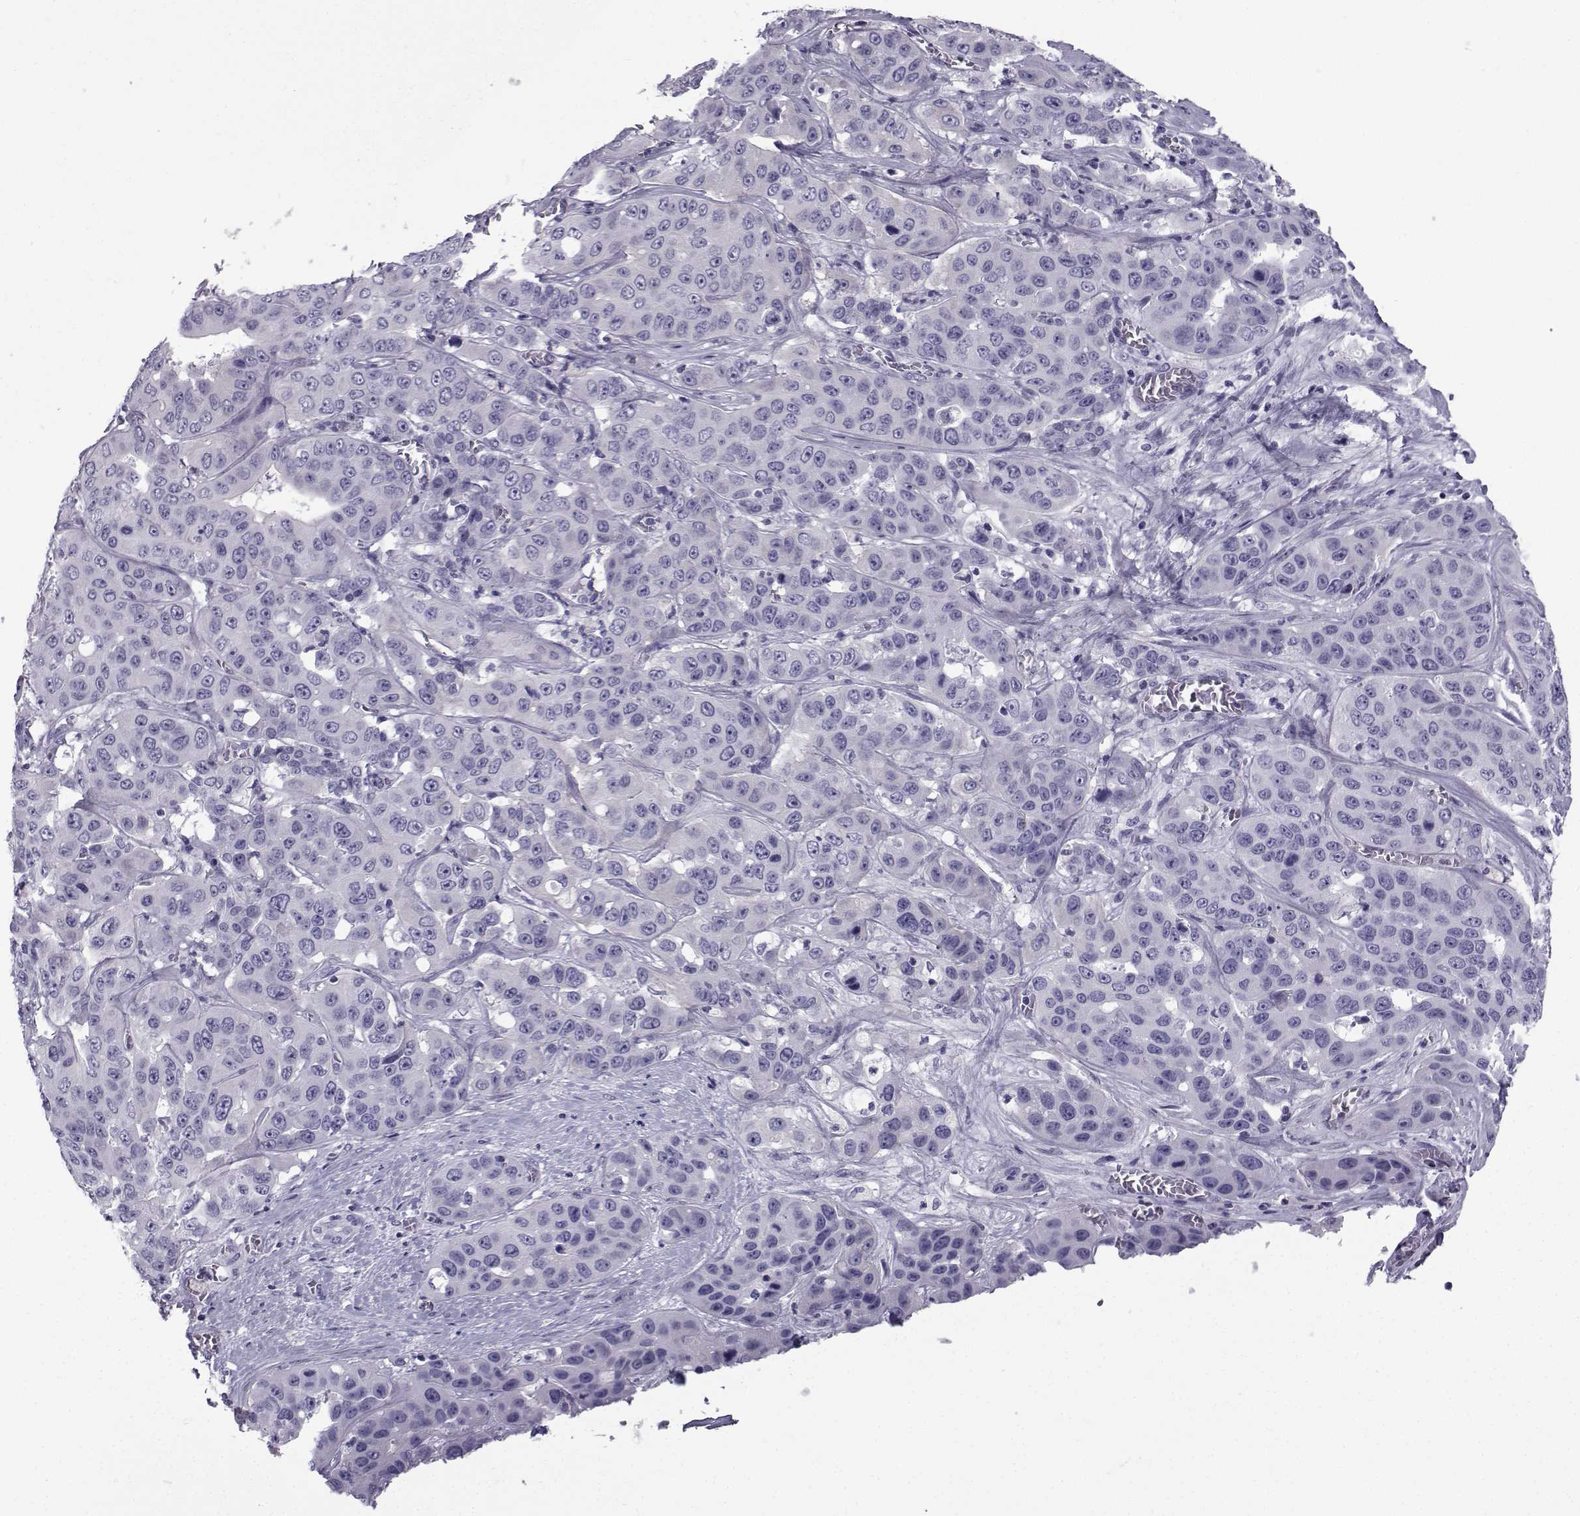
{"staining": {"intensity": "negative", "quantity": "none", "location": "none"}, "tissue": "liver cancer", "cell_type": "Tumor cells", "image_type": "cancer", "snomed": [{"axis": "morphology", "description": "Cholangiocarcinoma"}, {"axis": "topography", "description": "Liver"}], "caption": "This is an IHC photomicrograph of liver cancer. There is no expression in tumor cells.", "gene": "SPANXD", "patient": {"sex": "female", "age": 52}}